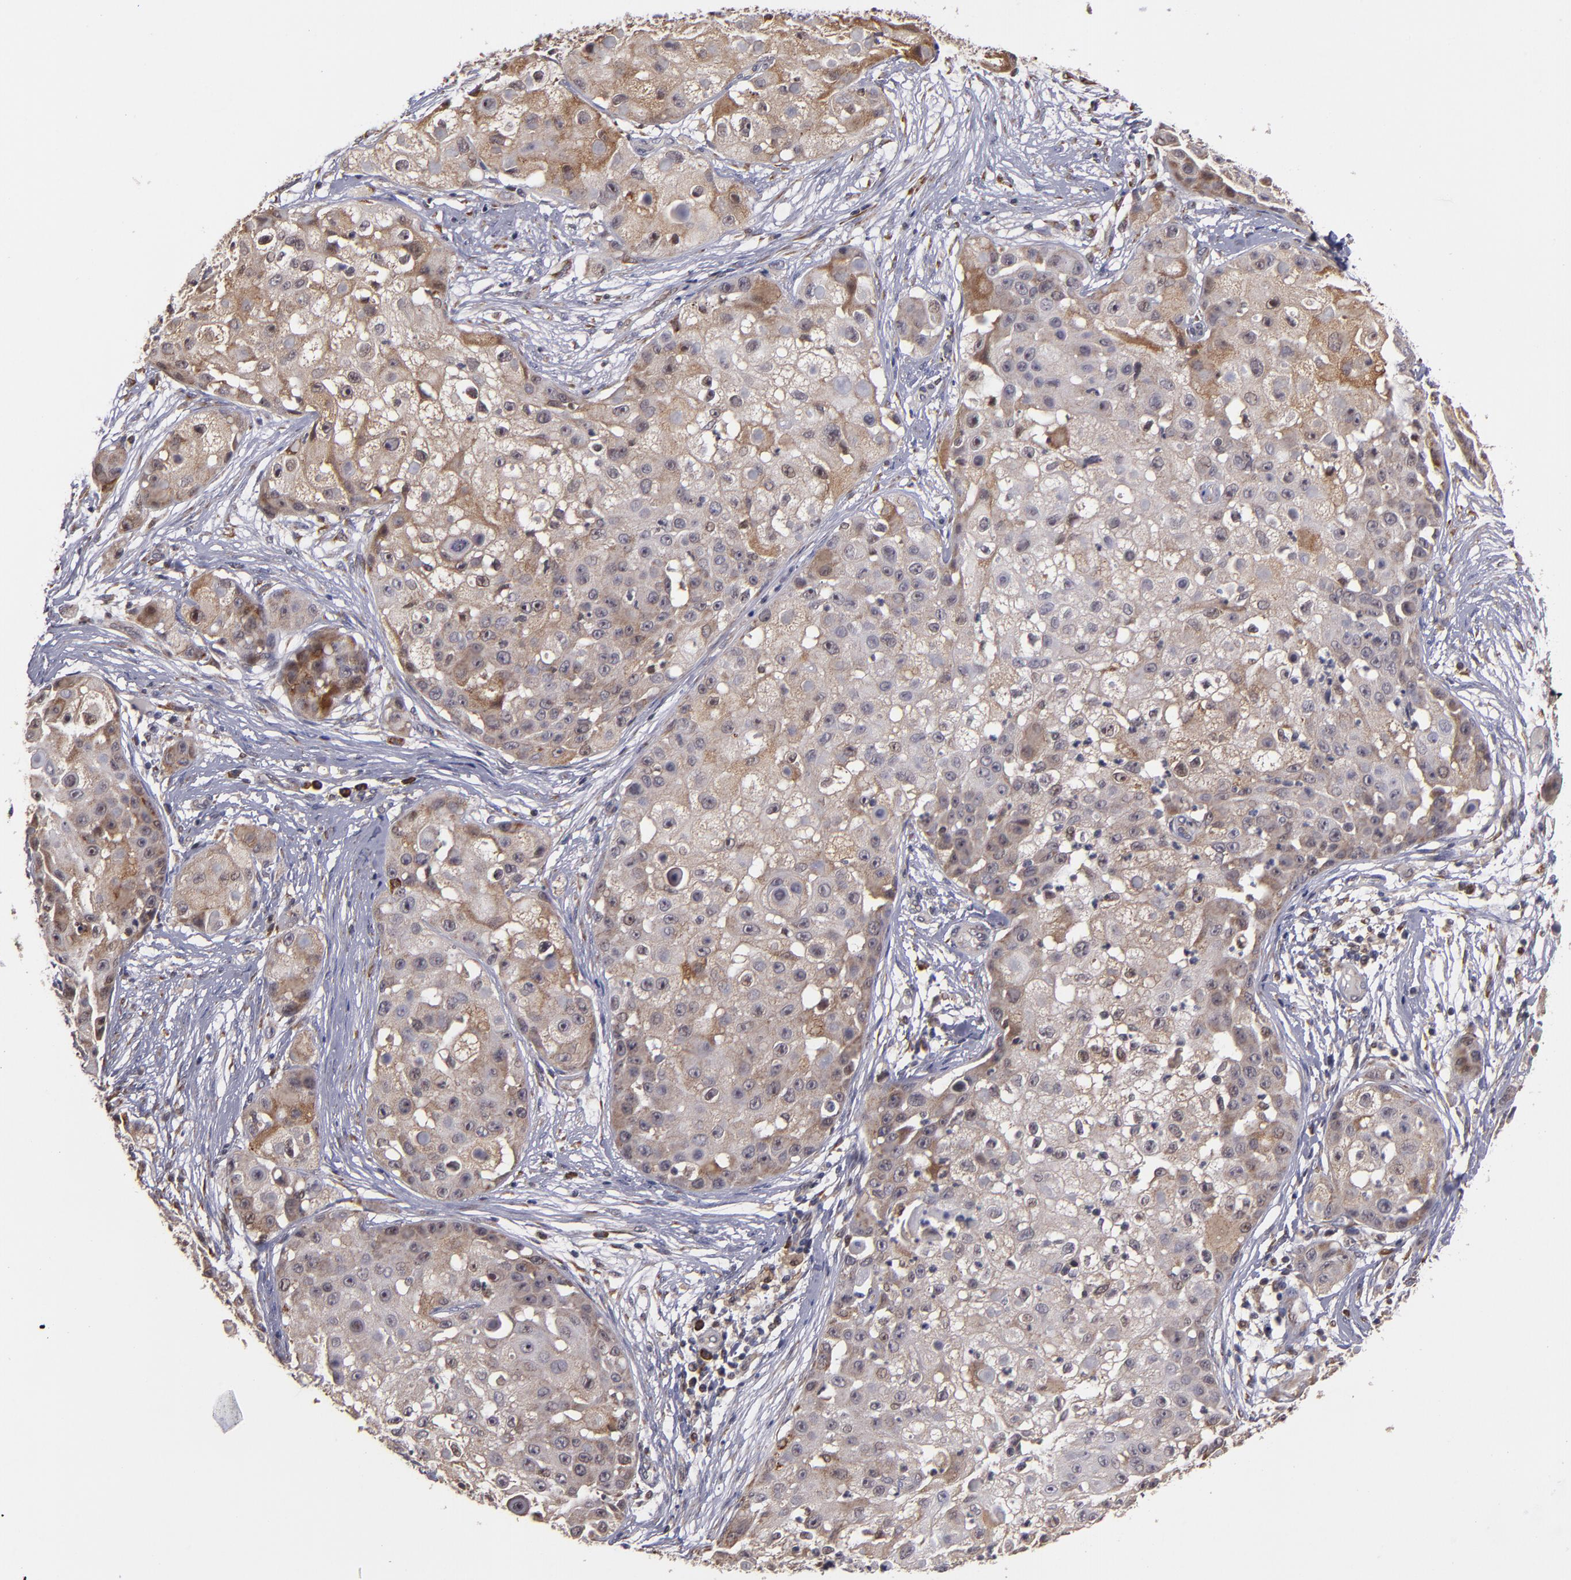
{"staining": {"intensity": "weak", "quantity": ">75%", "location": "cytoplasmic/membranous"}, "tissue": "skin cancer", "cell_type": "Tumor cells", "image_type": "cancer", "snomed": [{"axis": "morphology", "description": "Squamous cell carcinoma, NOS"}, {"axis": "topography", "description": "Skin"}], "caption": "Skin cancer (squamous cell carcinoma) stained with a protein marker reveals weak staining in tumor cells.", "gene": "CASP1", "patient": {"sex": "female", "age": 57}}